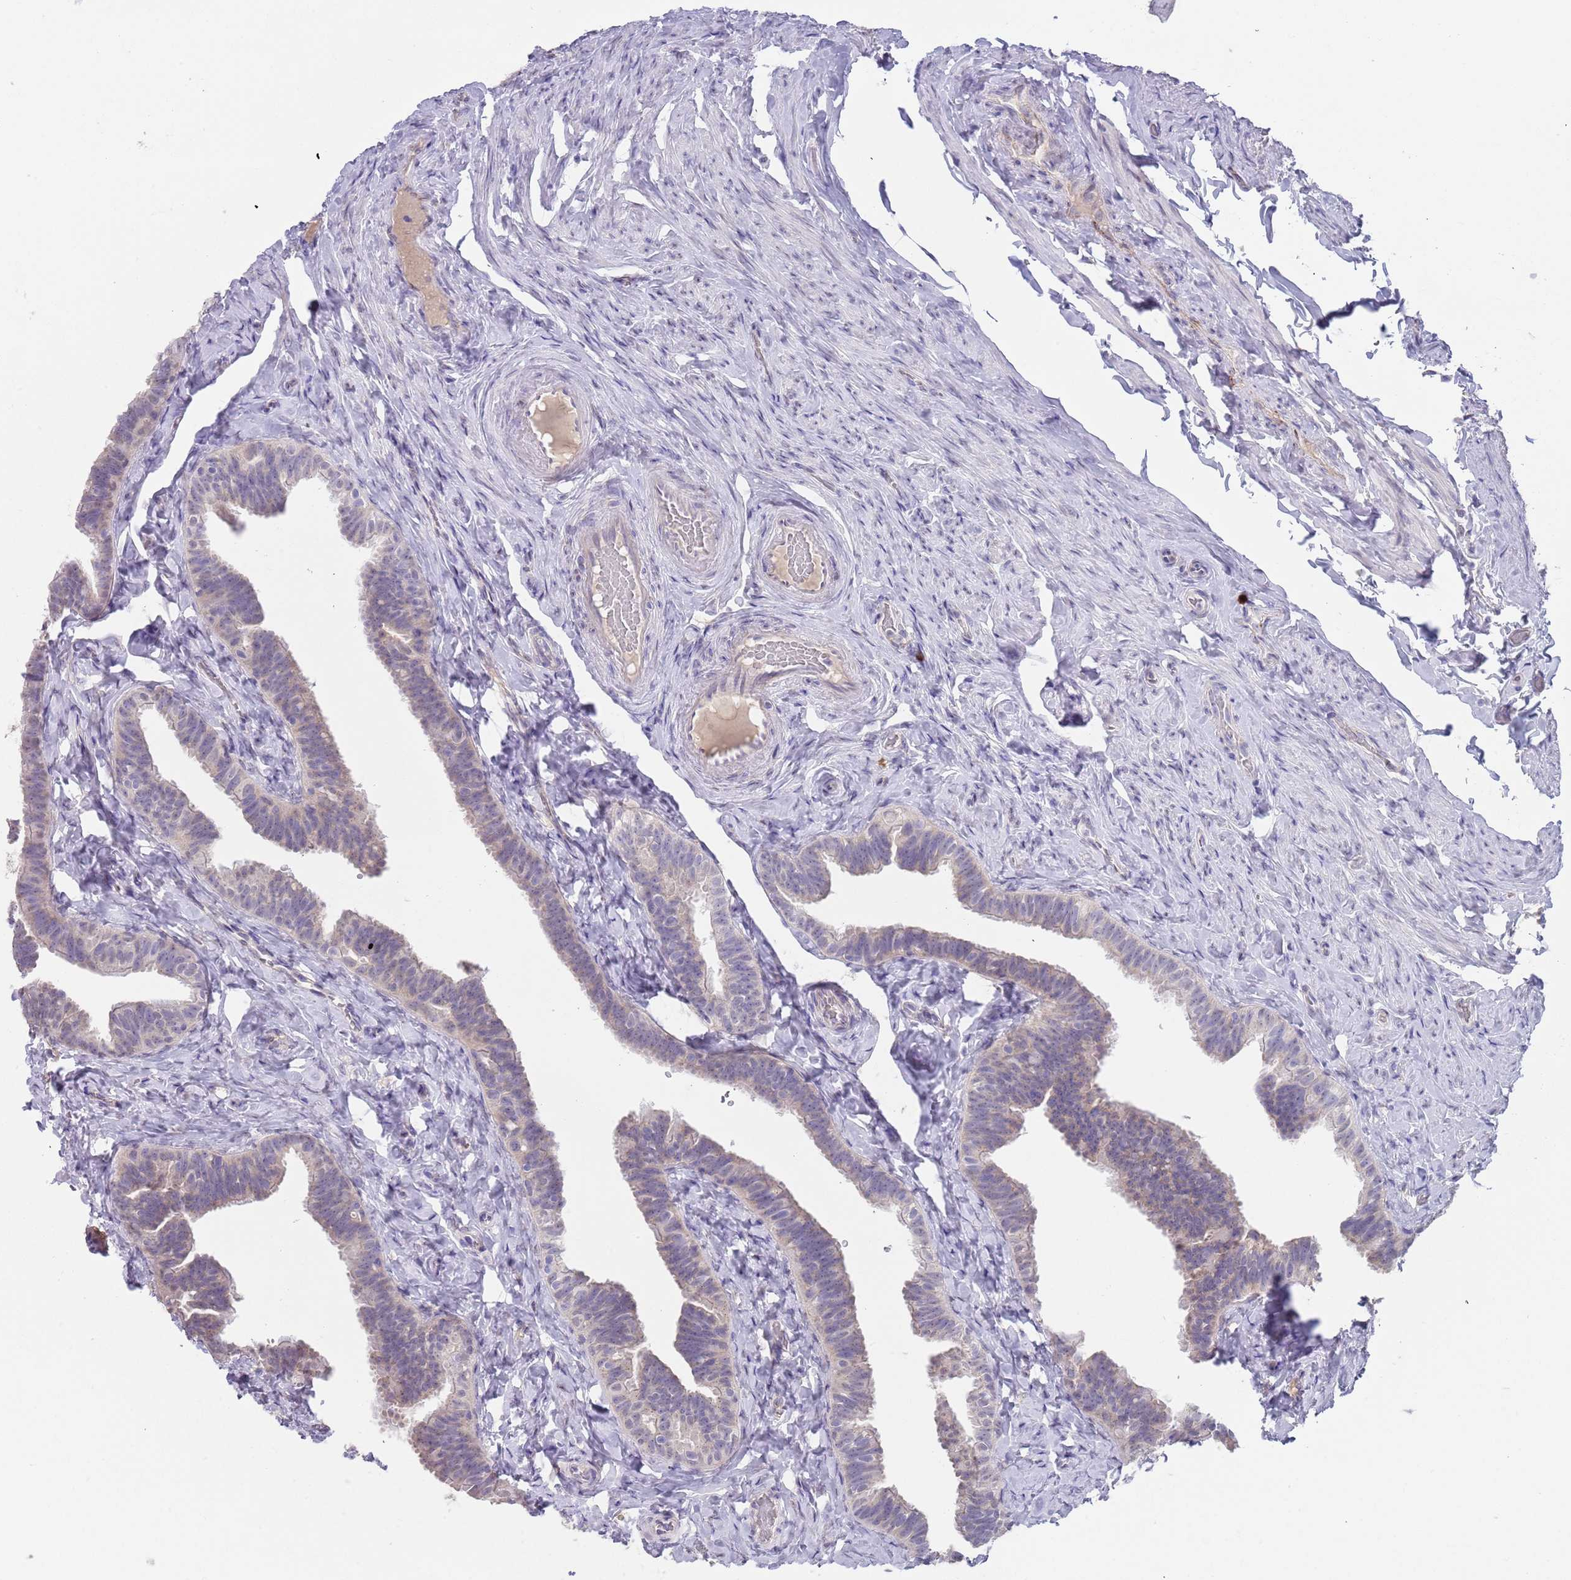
{"staining": {"intensity": "weak", "quantity": "<25%", "location": "cytoplasmic/membranous"}, "tissue": "fallopian tube", "cell_type": "Glandular cells", "image_type": "normal", "snomed": [{"axis": "morphology", "description": "Normal tissue, NOS"}, {"axis": "topography", "description": "Fallopian tube"}], "caption": "The micrograph shows no staining of glandular cells in normal fallopian tube. (DAB IHC with hematoxylin counter stain).", "gene": "TNRC6C", "patient": {"sex": "female", "age": 65}}